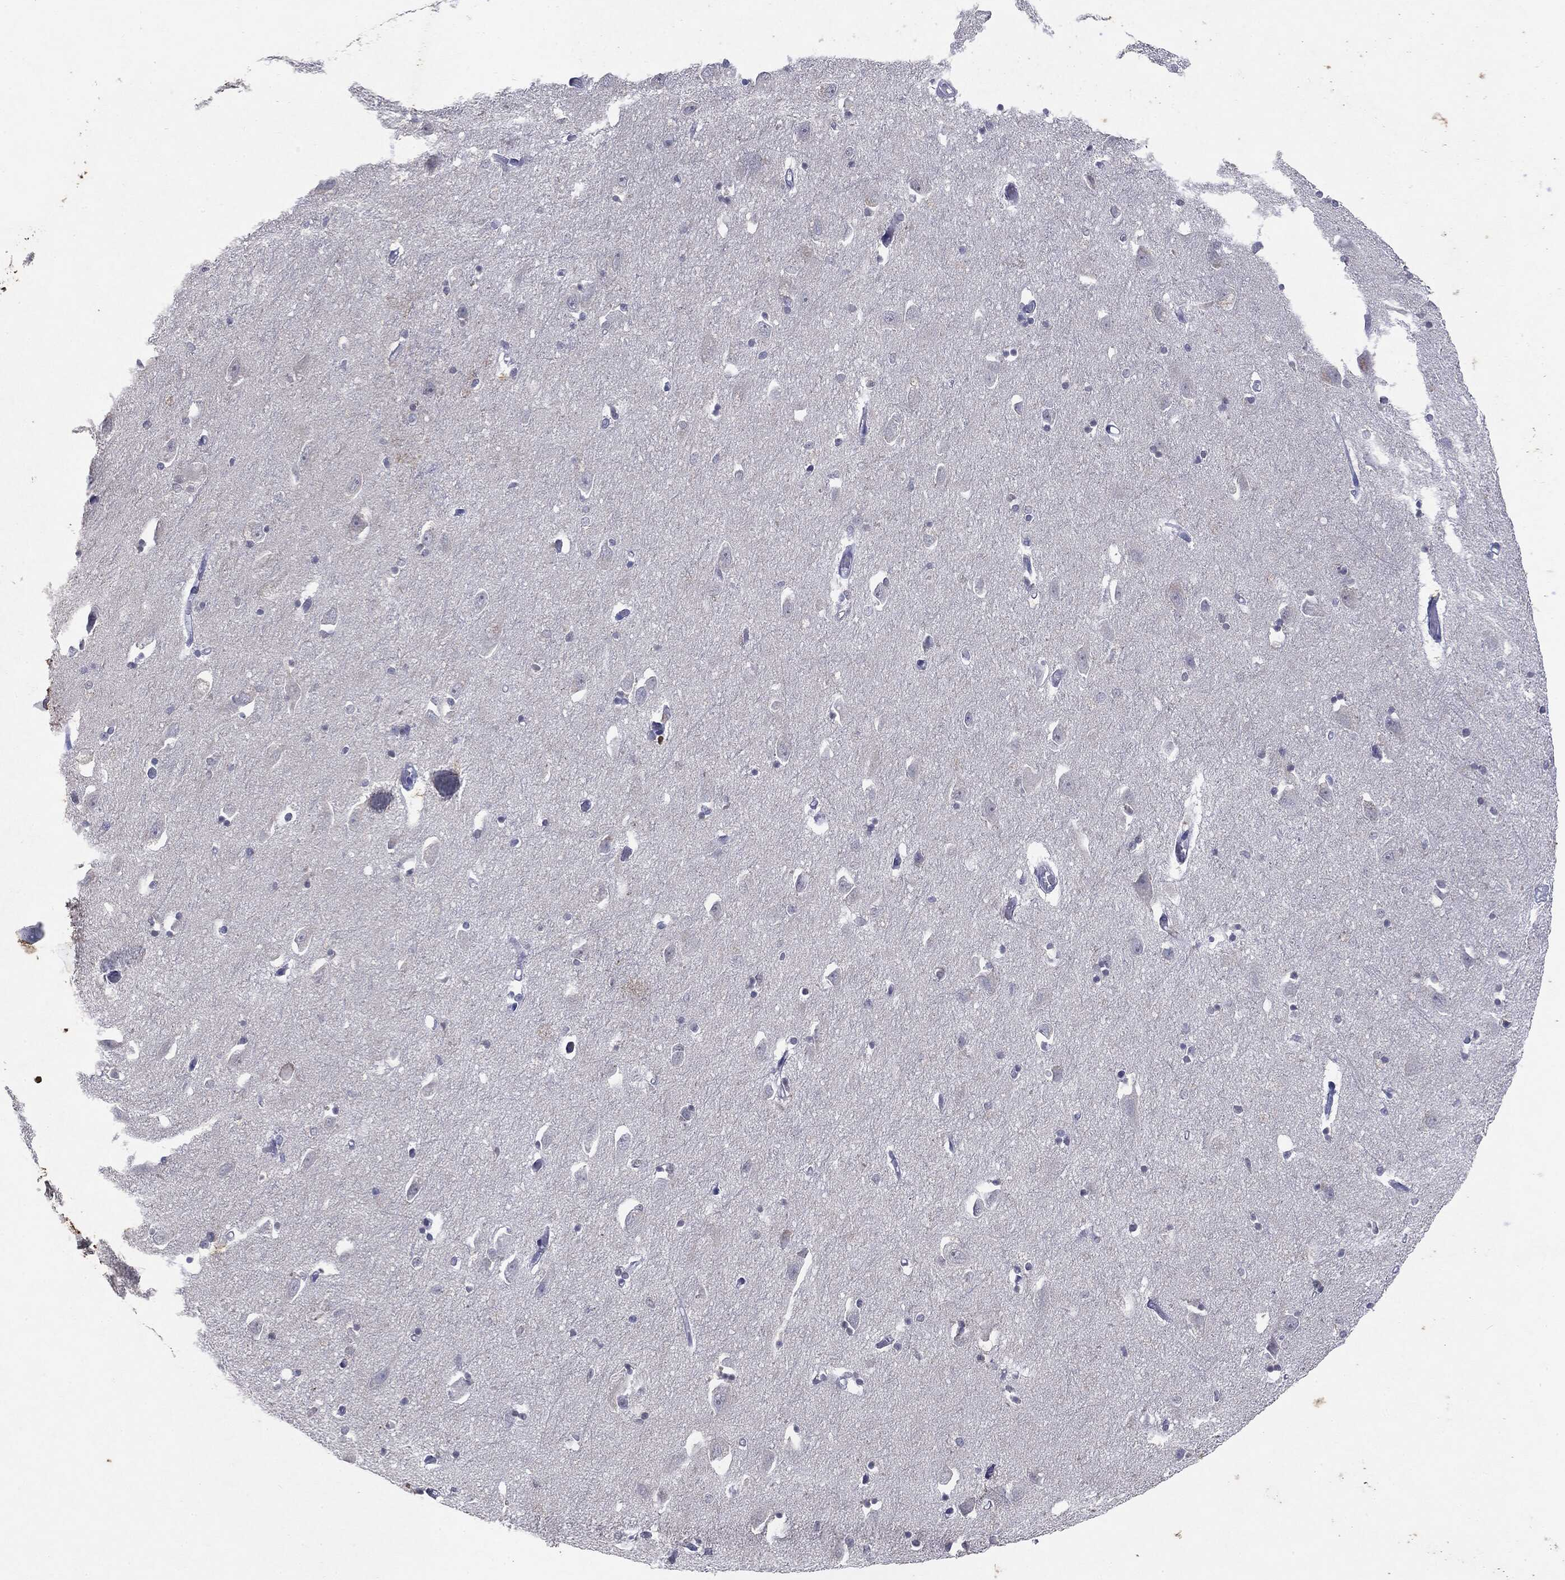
{"staining": {"intensity": "negative", "quantity": "none", "location": "none"}, "tissue": "hippocampus", "cell_type": "Glial cells", "image_type": "normal", "snomed": [{"axis": "morphology", "description": "Normal tissue, NOS"}, {"axis": "topography", "description": "Lateral ventricle wall"}, {"axis": "topography", "description": "Hippocampus"}], "caption": "Protein analysis of benign hippocampus shows no significant expression in glial cells. Brightfield microscopy of immunohistochemistry (IHC) stained with DAB (3,3'-diaminobenzidine) (brown) and hematoxylin (blue), captured at high magnification.", "gene": "KIF2C", "patient": {"sex": "female", "age": 63}}